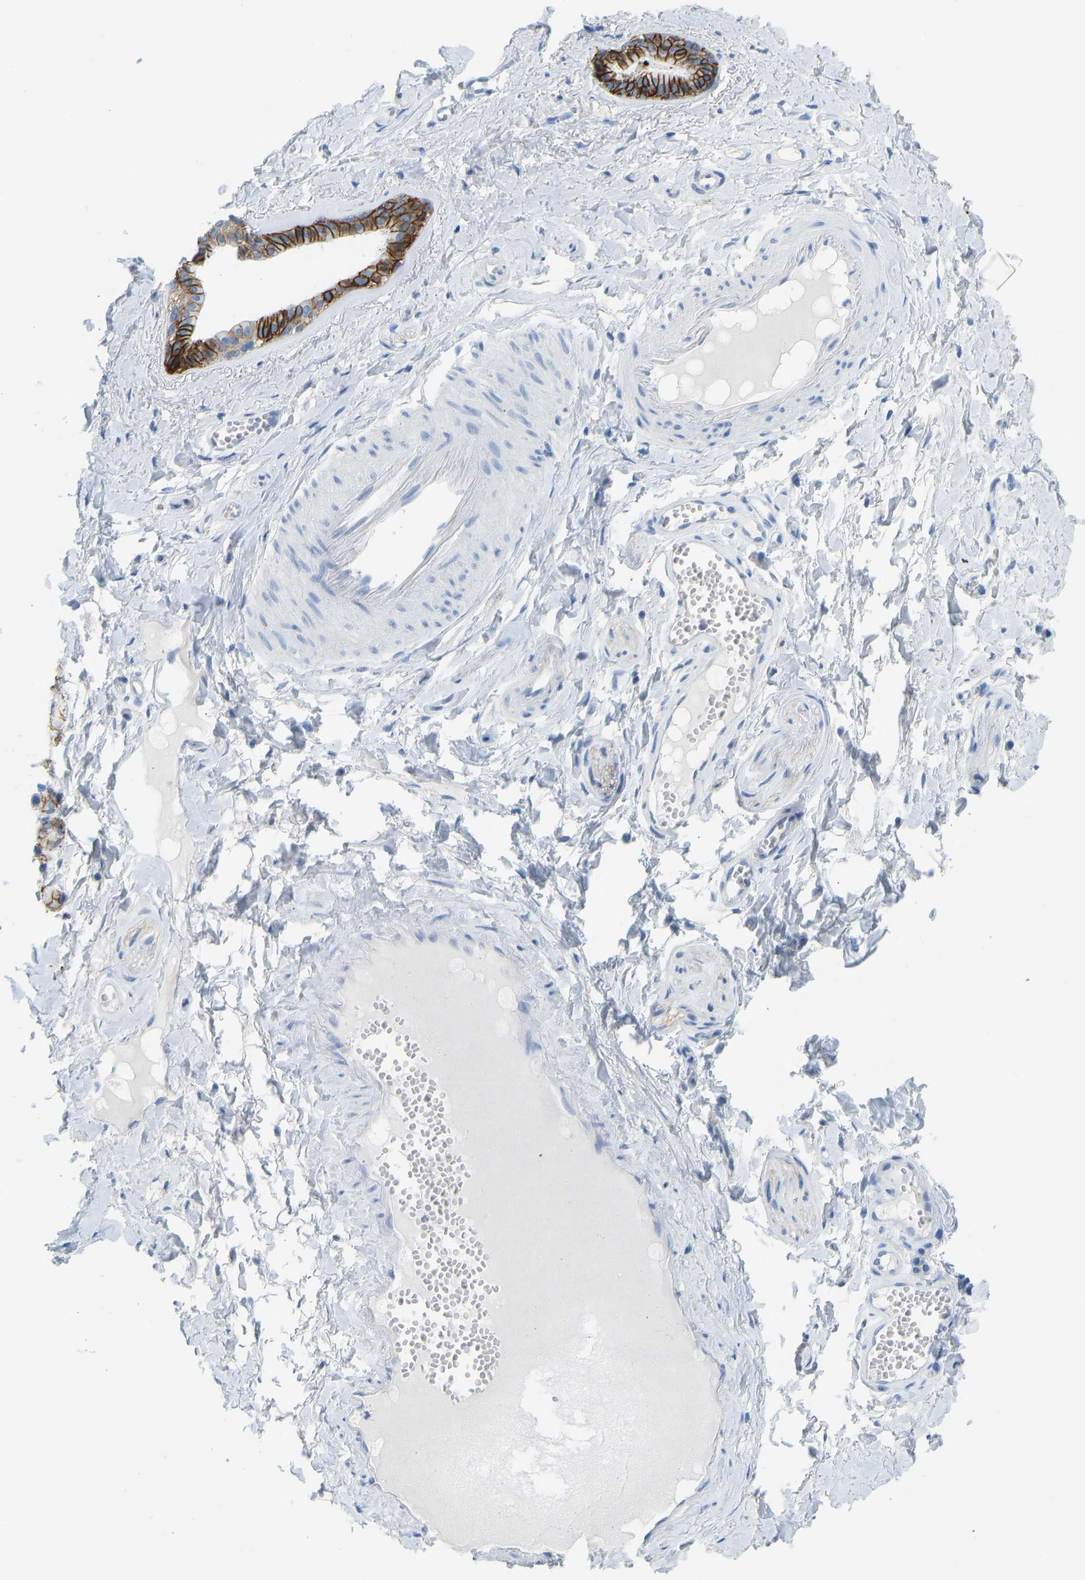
{"staining": {"intensity": "negative", "quantity": "none", "location": "none"}, "tissue": "adipose tissue", "cell_type": "Adipocytes", "image_type": "normal", "snomed": [{"axis": "morphology", "description": "Normal tissue, NOS"}, {"axis": "morphology", "description": "Inflammation, NOS"}, {"axis": "topography", "description": "Salivary gland"}, {"axis": "topography", "description": "Peripheral nerve tissue"}], "caption": "Photomicrograph shows no protein positivity in adipocytes of normal adipose tissue. Brightfield microscopy of IHC stained with DAB (brown) and hematoxylin (blue), captured at high magnification.", "gene": "ATP1A1", "patient": {"sex": "female", "age": 75}}